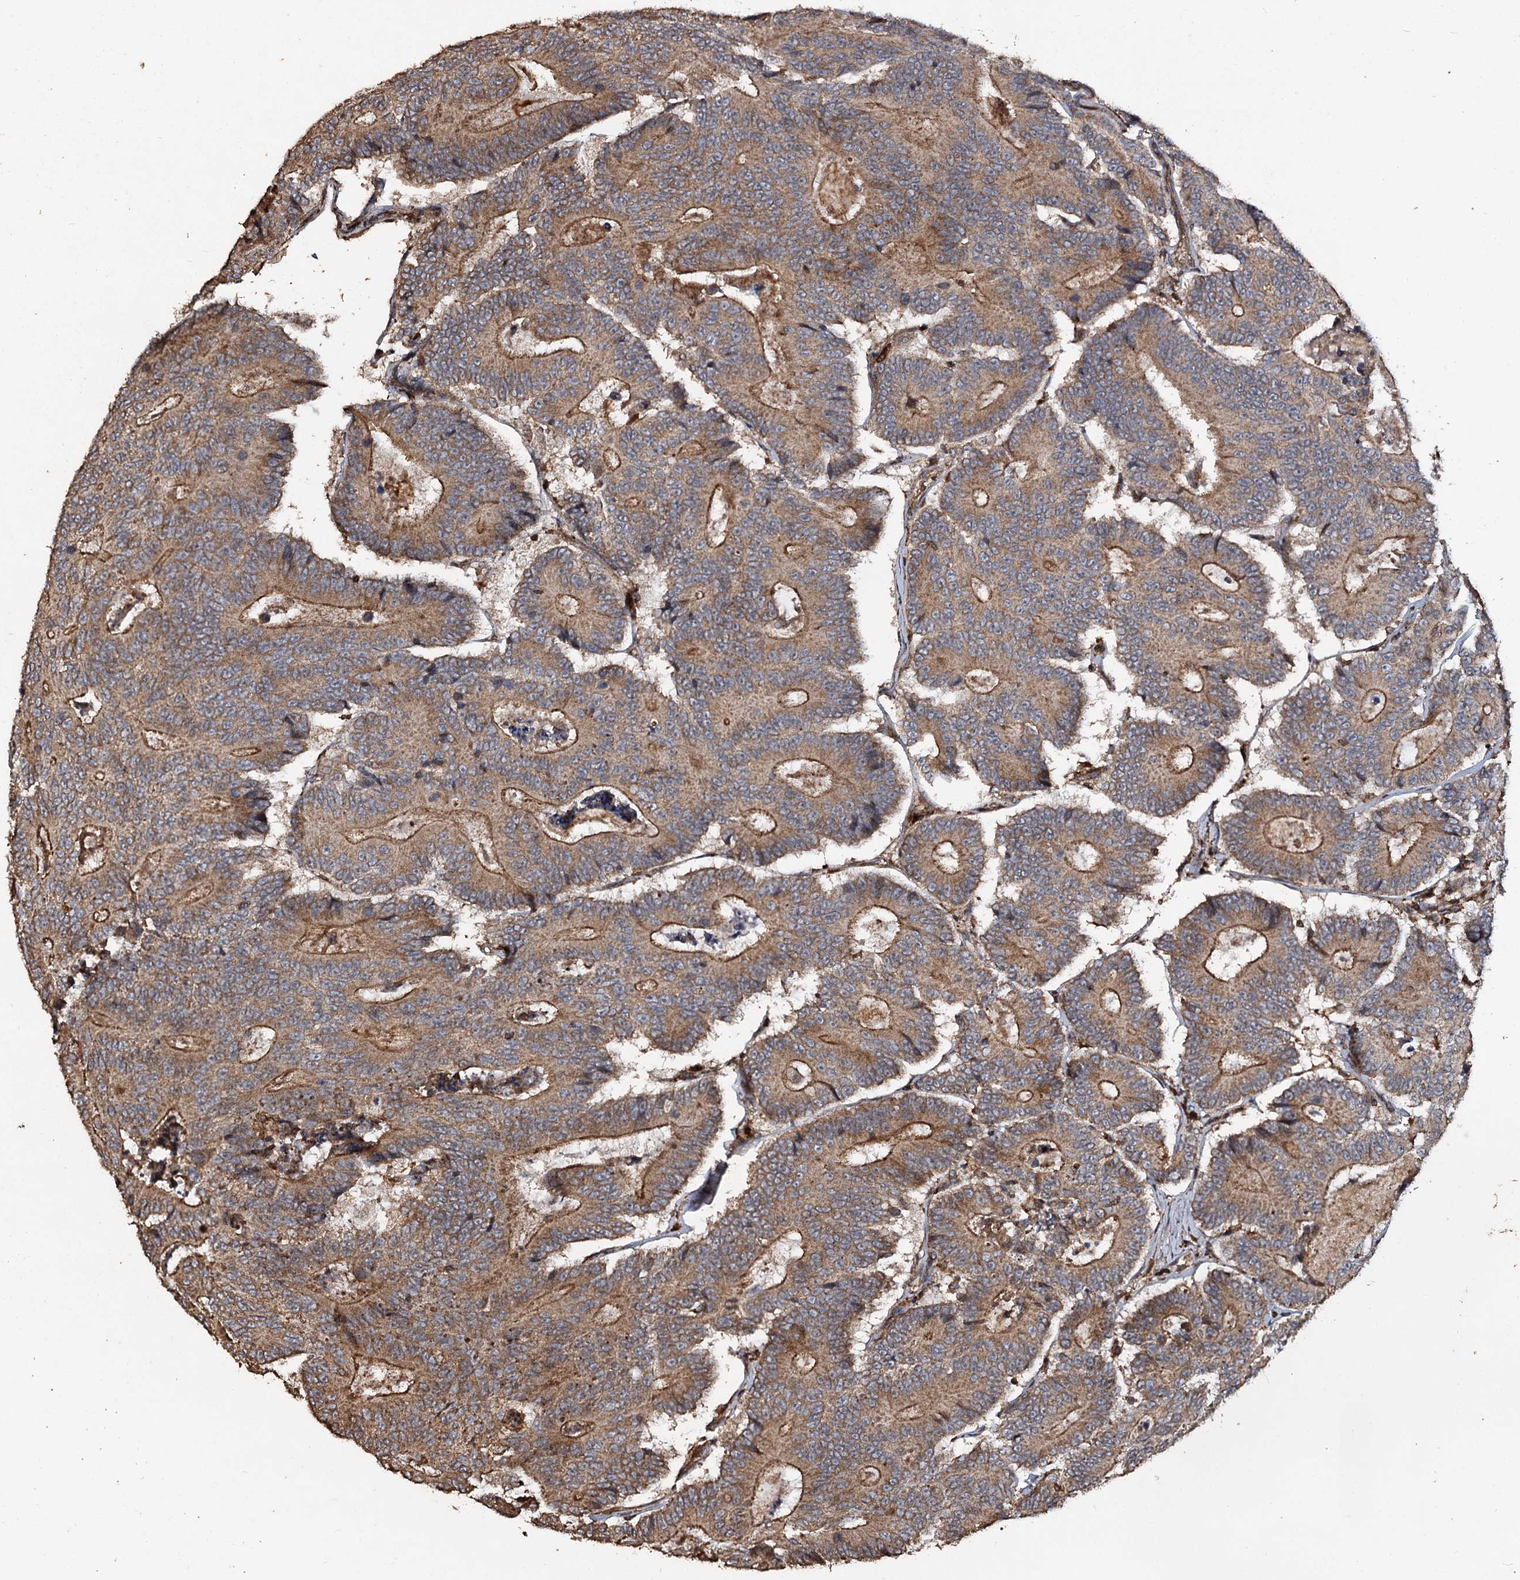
{"staining": {"intensity": "moderate", "quantity": ">75%", "location": "cytoplasmic/membranous"}, "tissue": "colorectal cancer", "cell_type": "Tumor cells", "image_type": "cancer", "snomed": [{"axis": "morphology", "description": "Adenocarcinoma, NOS"}, {"axis": "topography", "description": "Colon"}], "caption": "The micrograph displays a brown stain indicating the presence of a protein in the cytoplasmic/membranous of tumor cells in colorectal cancer (adenocarcinoma).", "gene": "NOTCH2NLA", "patient": {"sex": "male", "age": 83}}